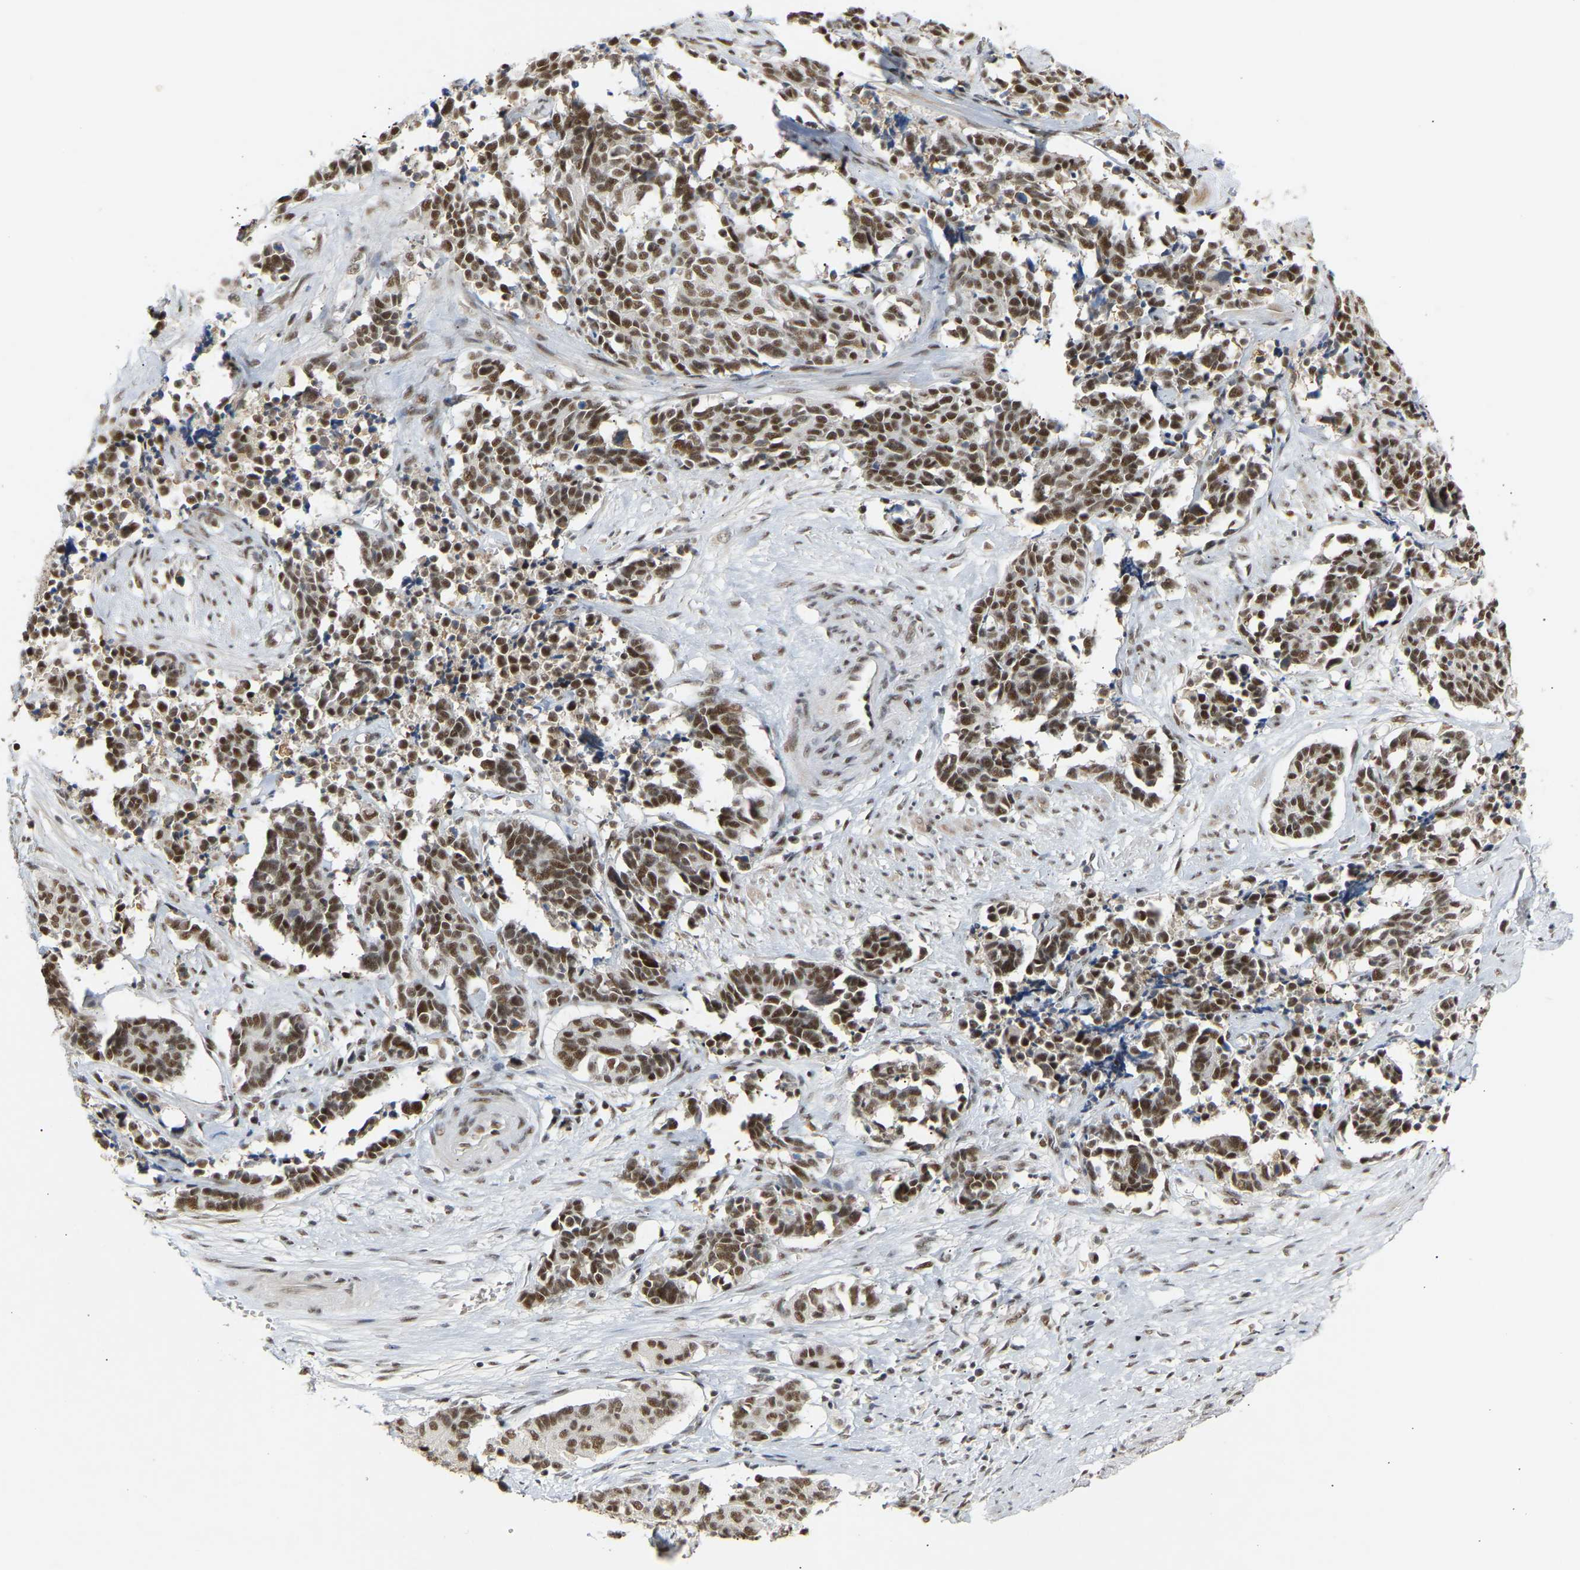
{"staining": {"intensity": "moderate", "quantity": ">75%", "location": "nuclear"}, "tissue": "cervical cancer", "cell_type": "Tumor cells", "image_type": "cancer", "snomed": [{"axis": "morphology", "description": "Squamous cell carcinoma, NOS"}, {"axis": "topography", "description": "Cervix"}], "caption": "Immunohistochemistry (IHC) staining of cervical squamous cell carcinoma, which displays medium levels of moderate nuclear expression in about >75% of tumor cells indicating moderate nuclear protein expression. The staining was performed using DAB (3,3'-diaminobenzidine) (brown) for protein detection and nuclei were counterstained in hematoxylin (blue).", "gene": "NELFB", "patient": {"sex": "female", "age": 35}}